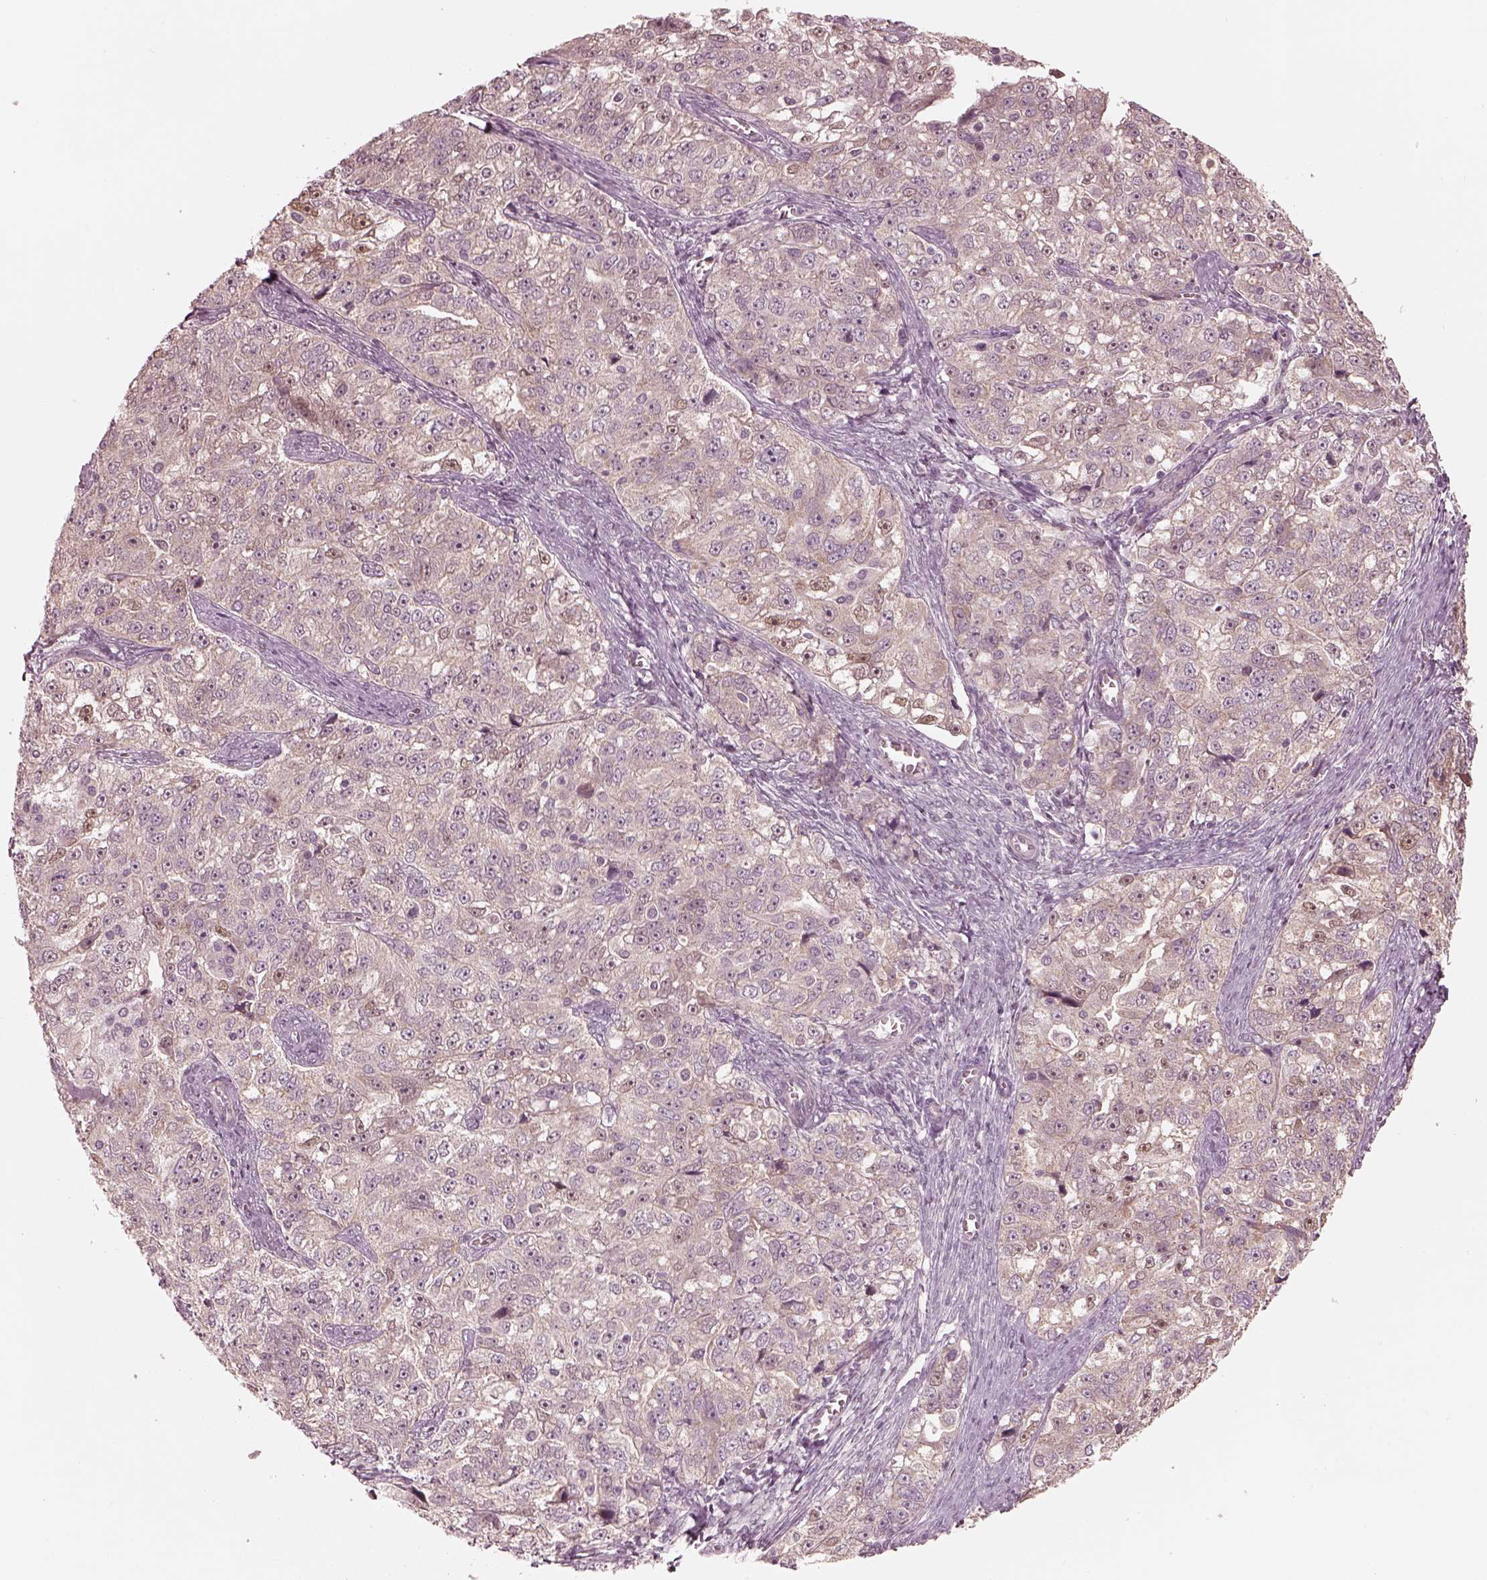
{"staining": {"intensity": "negative", "quantity": "none", "location": "none"}, "tissue": "ovarian cancer", "cell_type": "Tumor cells", "image_type": "cancer", "snomed": [{"axis": "morphology", "description": "Cystadenocarcinoma, serous, NOS"}, {"axis": "topography", "description": "Ovary"}], "caption": "Immunohistochemistry histopathology image of neoplastic tissue: human serous cystadenocarcinoma (ovarian) stained with DAB reveals no significant protein staining in tumor cells. (DAB (3,3'-diaminobenzidine) immunohistochemistry (IHC), high magnification).", "gene": "IQCB1", "patient": {"sex": "female", "age": 51}}